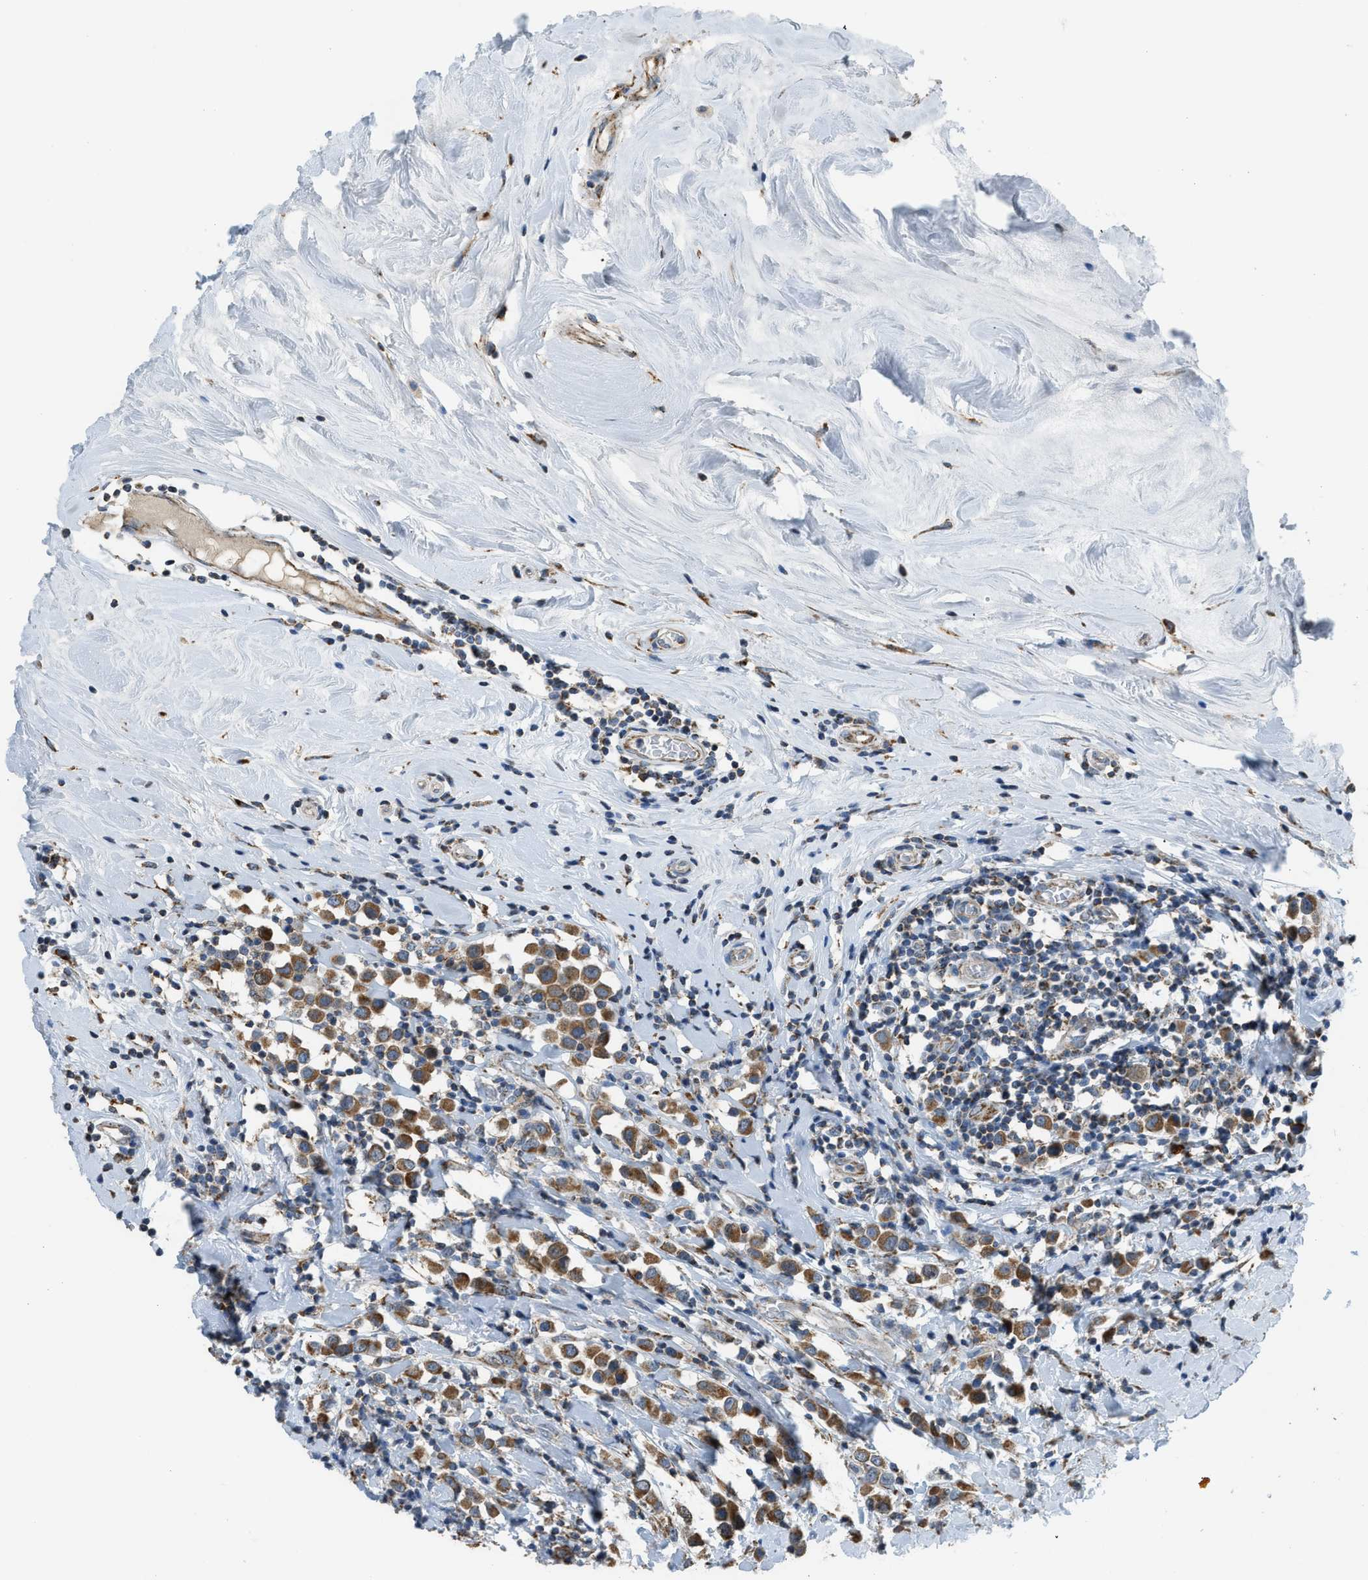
{"staining": {"intensity": "moderate", "quantity": ">75%", "location": "cytoplasmic/membranous"}, "tissue": "breast cancer", "cell_type": "Tumor cells", "image_type": "cancer", "snomed": [{"axis": "morphology", "description": "Duct carcinoma"}, {"axis": "topography", "description": "Breast"}], "caption": "DAB (3,3'-diaminobenzidine) immunohistochemical staining of human intraductal carcinoma (breast) shows moderate cytoplasmic/membranous protein staining in approximately >75% of tumor cells. (DAB (3,3'-diaminobenzidine) IHC with brightfield microscopy, high magnification).", "gene": "SMIM20", "patient": {"sex": "female", "age": 61}}